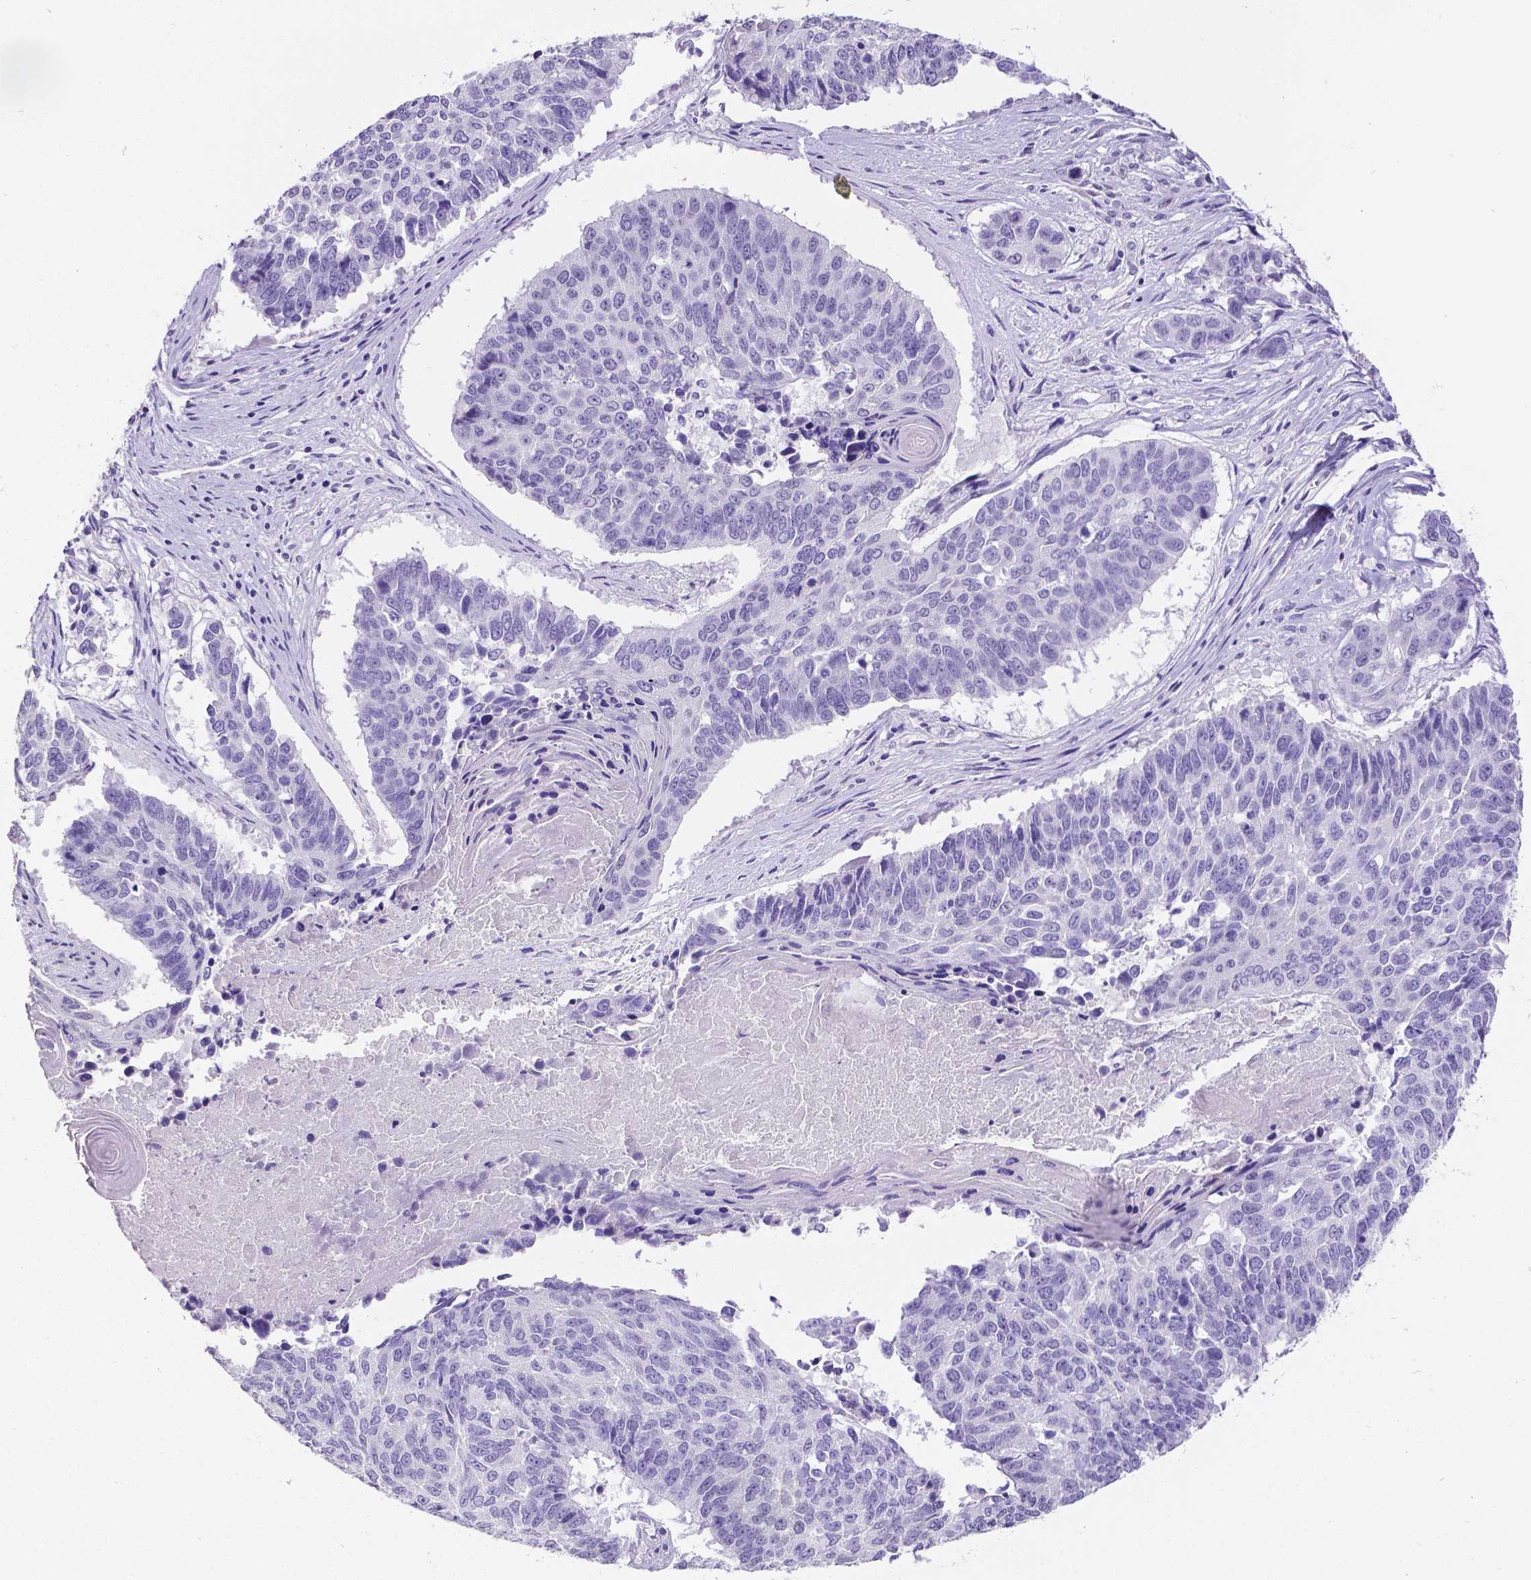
{"staining": {"intensity": "negative", "quantity": "none", "location": "none"}, "tissue": "lung cancer", "cell_type": "Tumor cells", "image_type": "cancer", "snomed": [{"axis": "morphology", "description": "Squamous cell carcinoma, NOS"}, {"axis": "topography", "description": "Lung"}], "caption": "Human squamous cell carcinoma (lung) stained for a protein using immunohistochemistry demonstrates no expression in tumor cells.", "gene": "SATB2", "patient": {"sex": "male", "age": 73}}